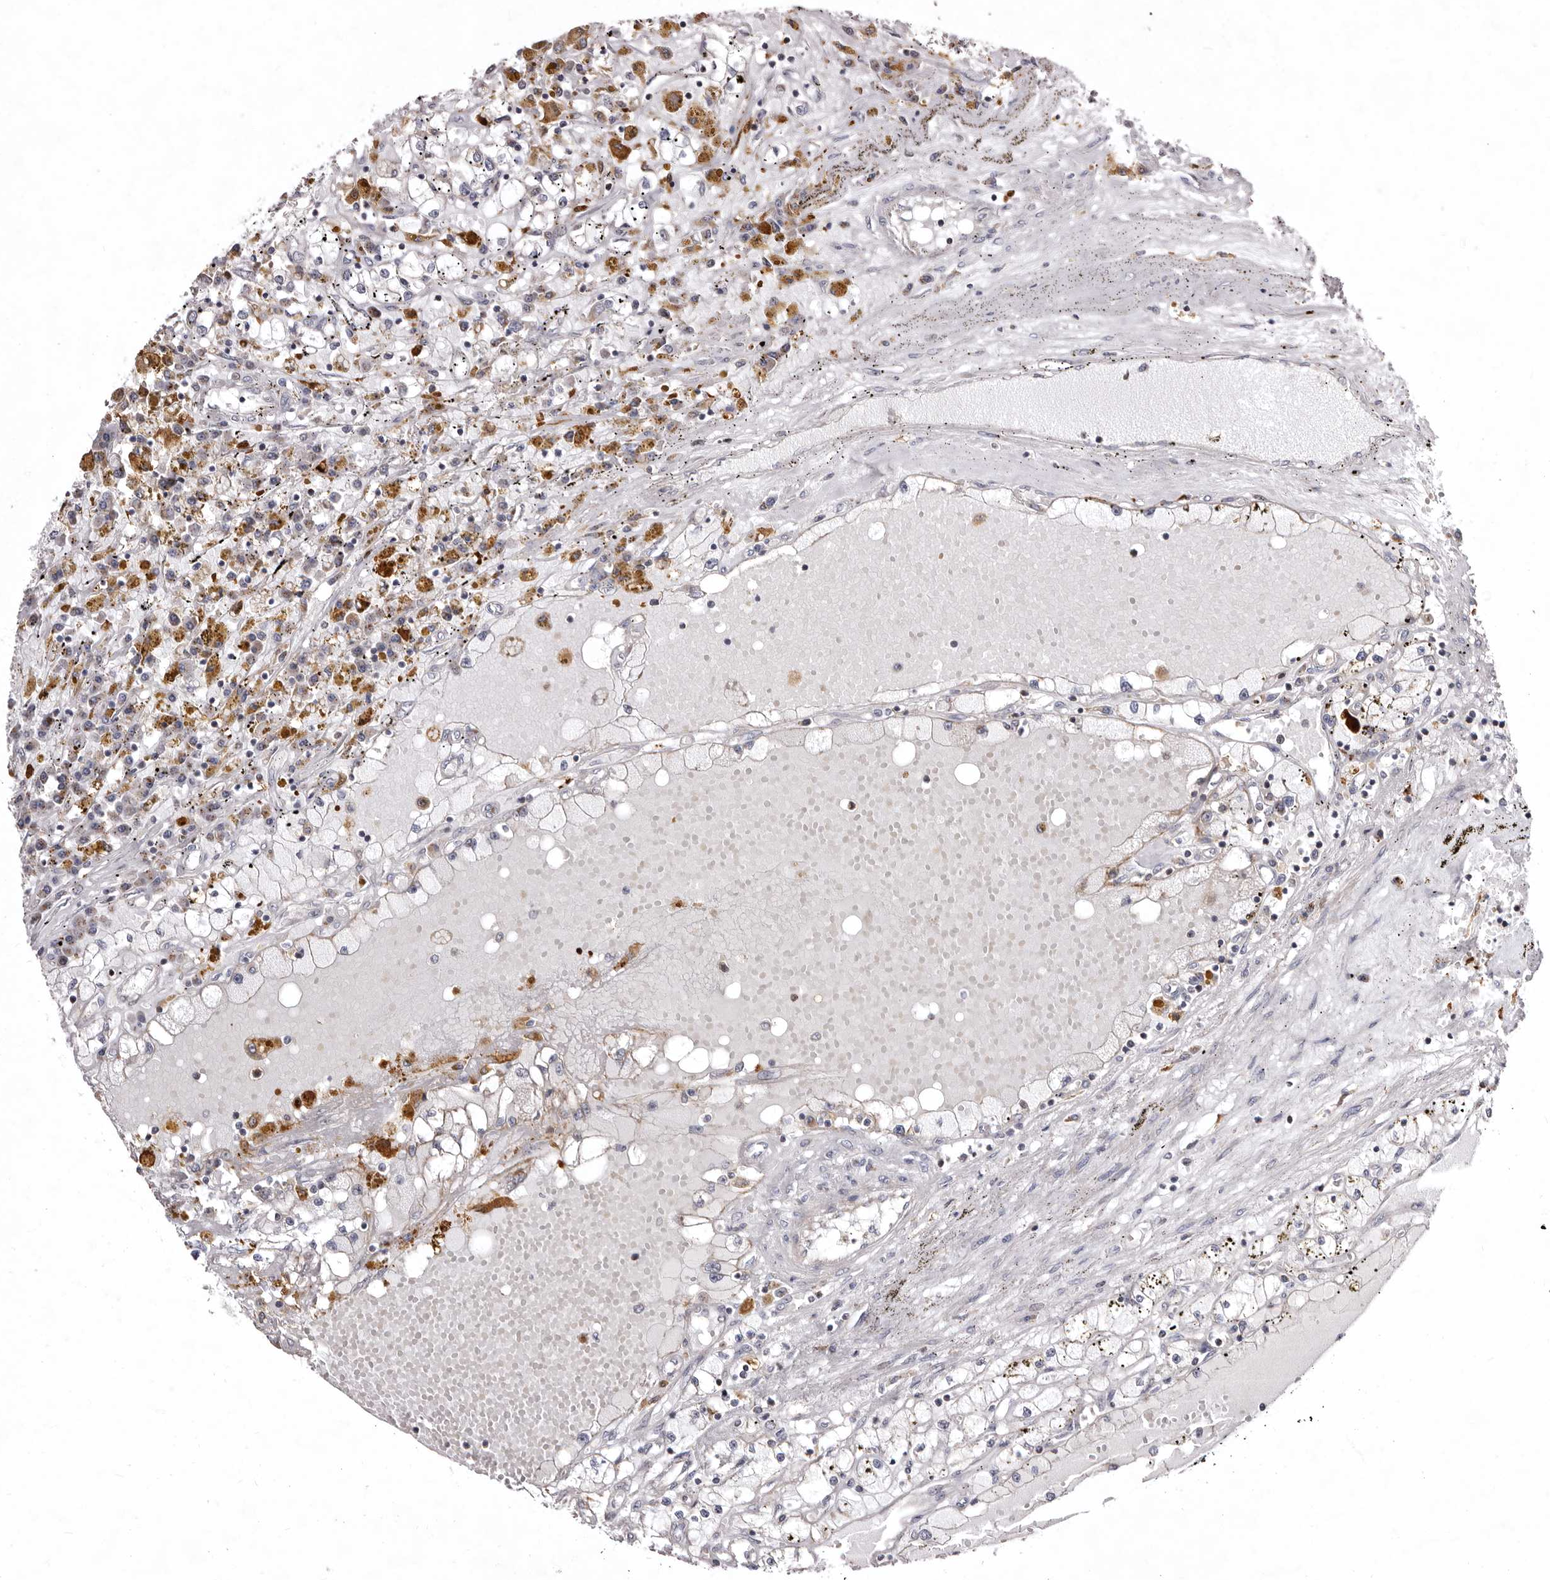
{"staining": {"intensity": "negative", "quantity": "none", "location": "none"}, "tissue": "renal cancer", "cell_type": "Tumor cells", "image_type": "cancer", "snomed": [{"axis": "morphology", "description": "Adenocarcinoma, NOS"}, {"axis": "topography", "description": "Kidney"}], "caption": "Immunohistochemical staining of human renal adenocarcinoma exhibits no significant positivity in tumor cells.", "gene": "SMC4", "patient": {"sex": "male", "age": 56}}